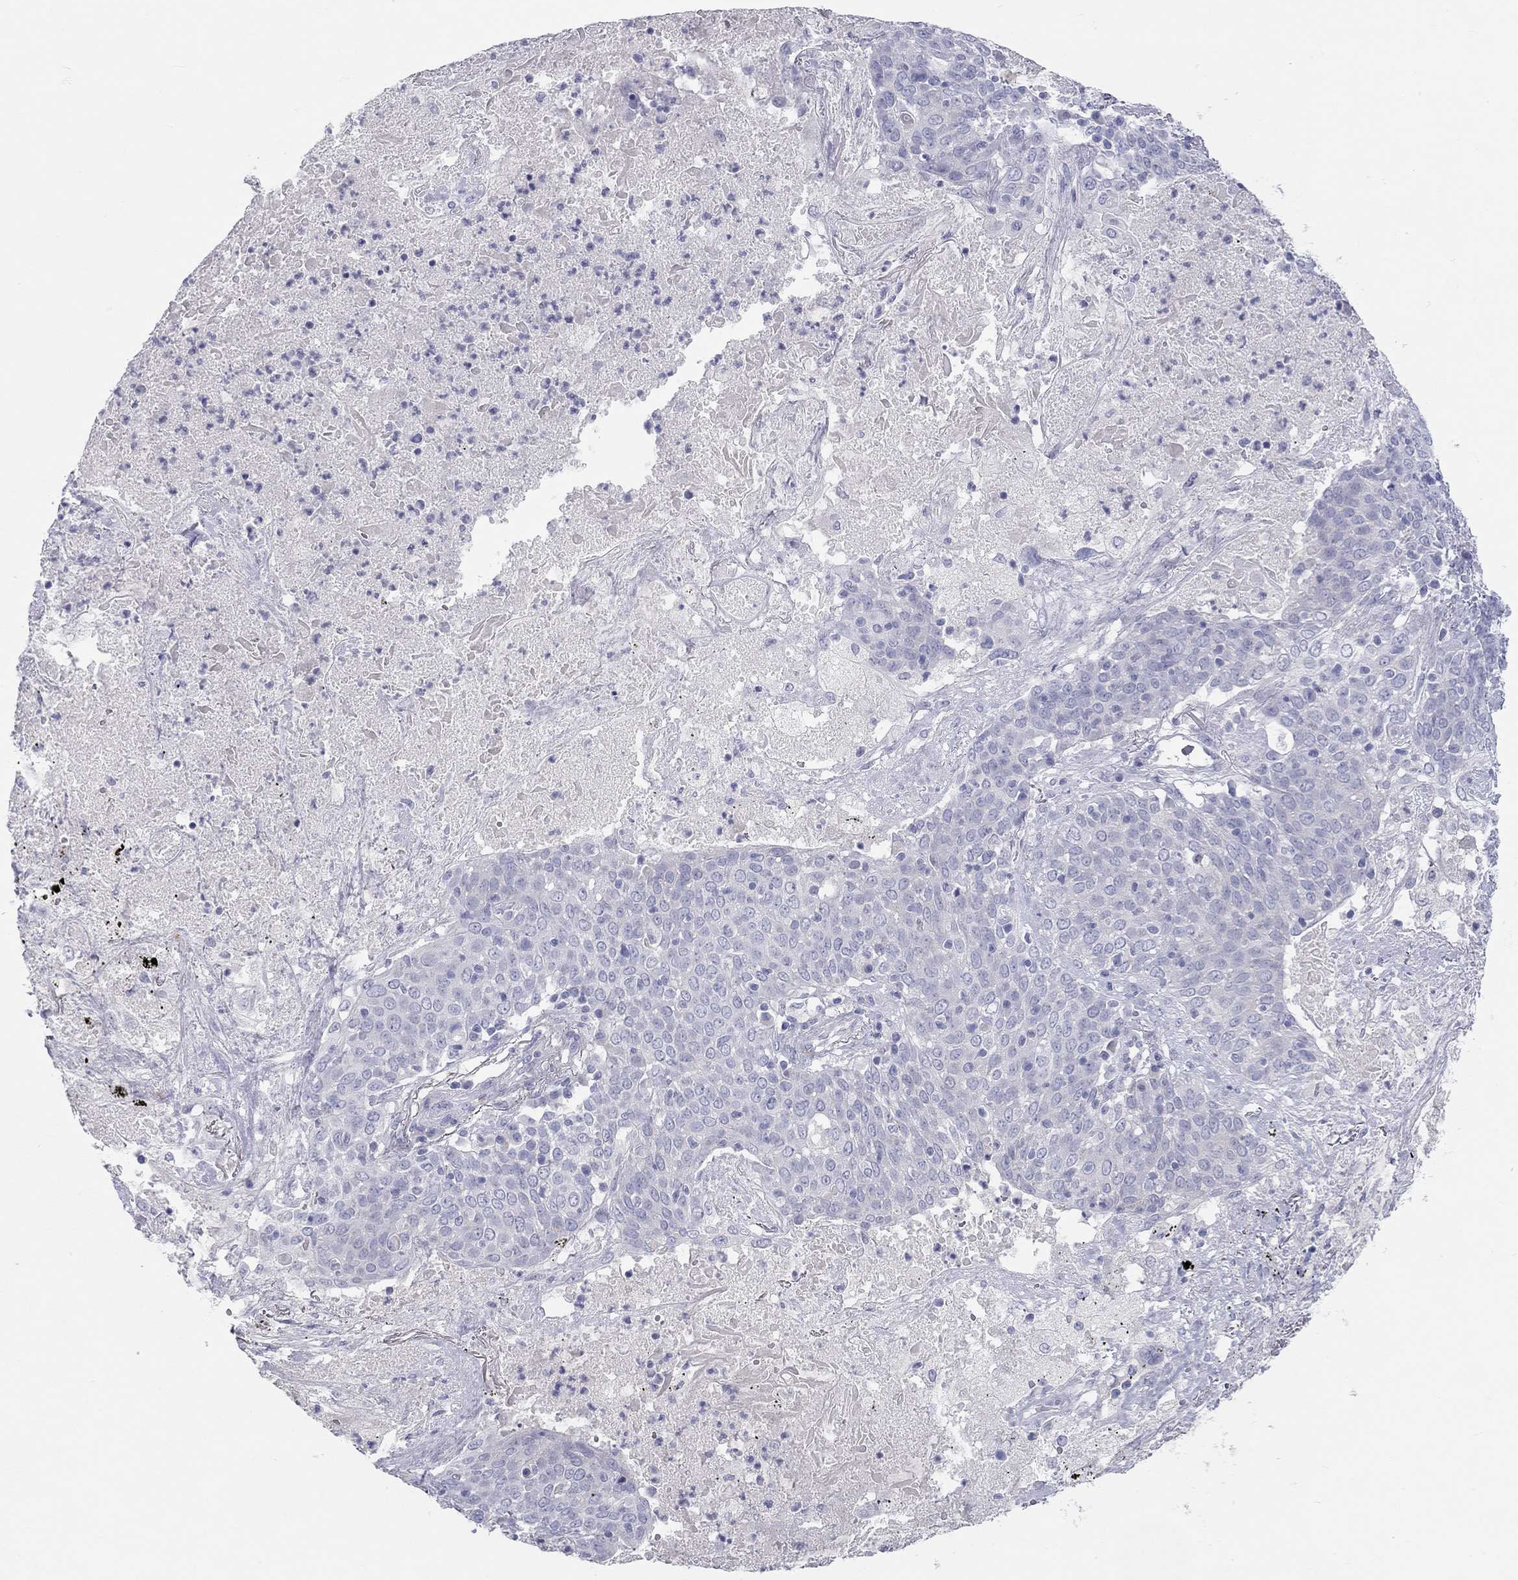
{"staining": {"intensity": "negative", "quantity": "none", "location": "none"}, "tissue": "lung cancer", "cell_type": "Tumor cells", "image_type": "cancer", "snomed": [{"axis": "morphology", "description": "Squamous cell carcinoma, NOS"}, {"axis": "topography", "description": "Lung"}], "caption": "High magnification brightfield microscopy of lung squamous cell carcinoma stained with DAB (3,3'-diaminobenzidine) (brown) and counterstained with hematoxylin (blue): tumor cells show no significant positivity.", "gene": "PCDHGC5", "patient": {"sex": "male", "age": 82}}